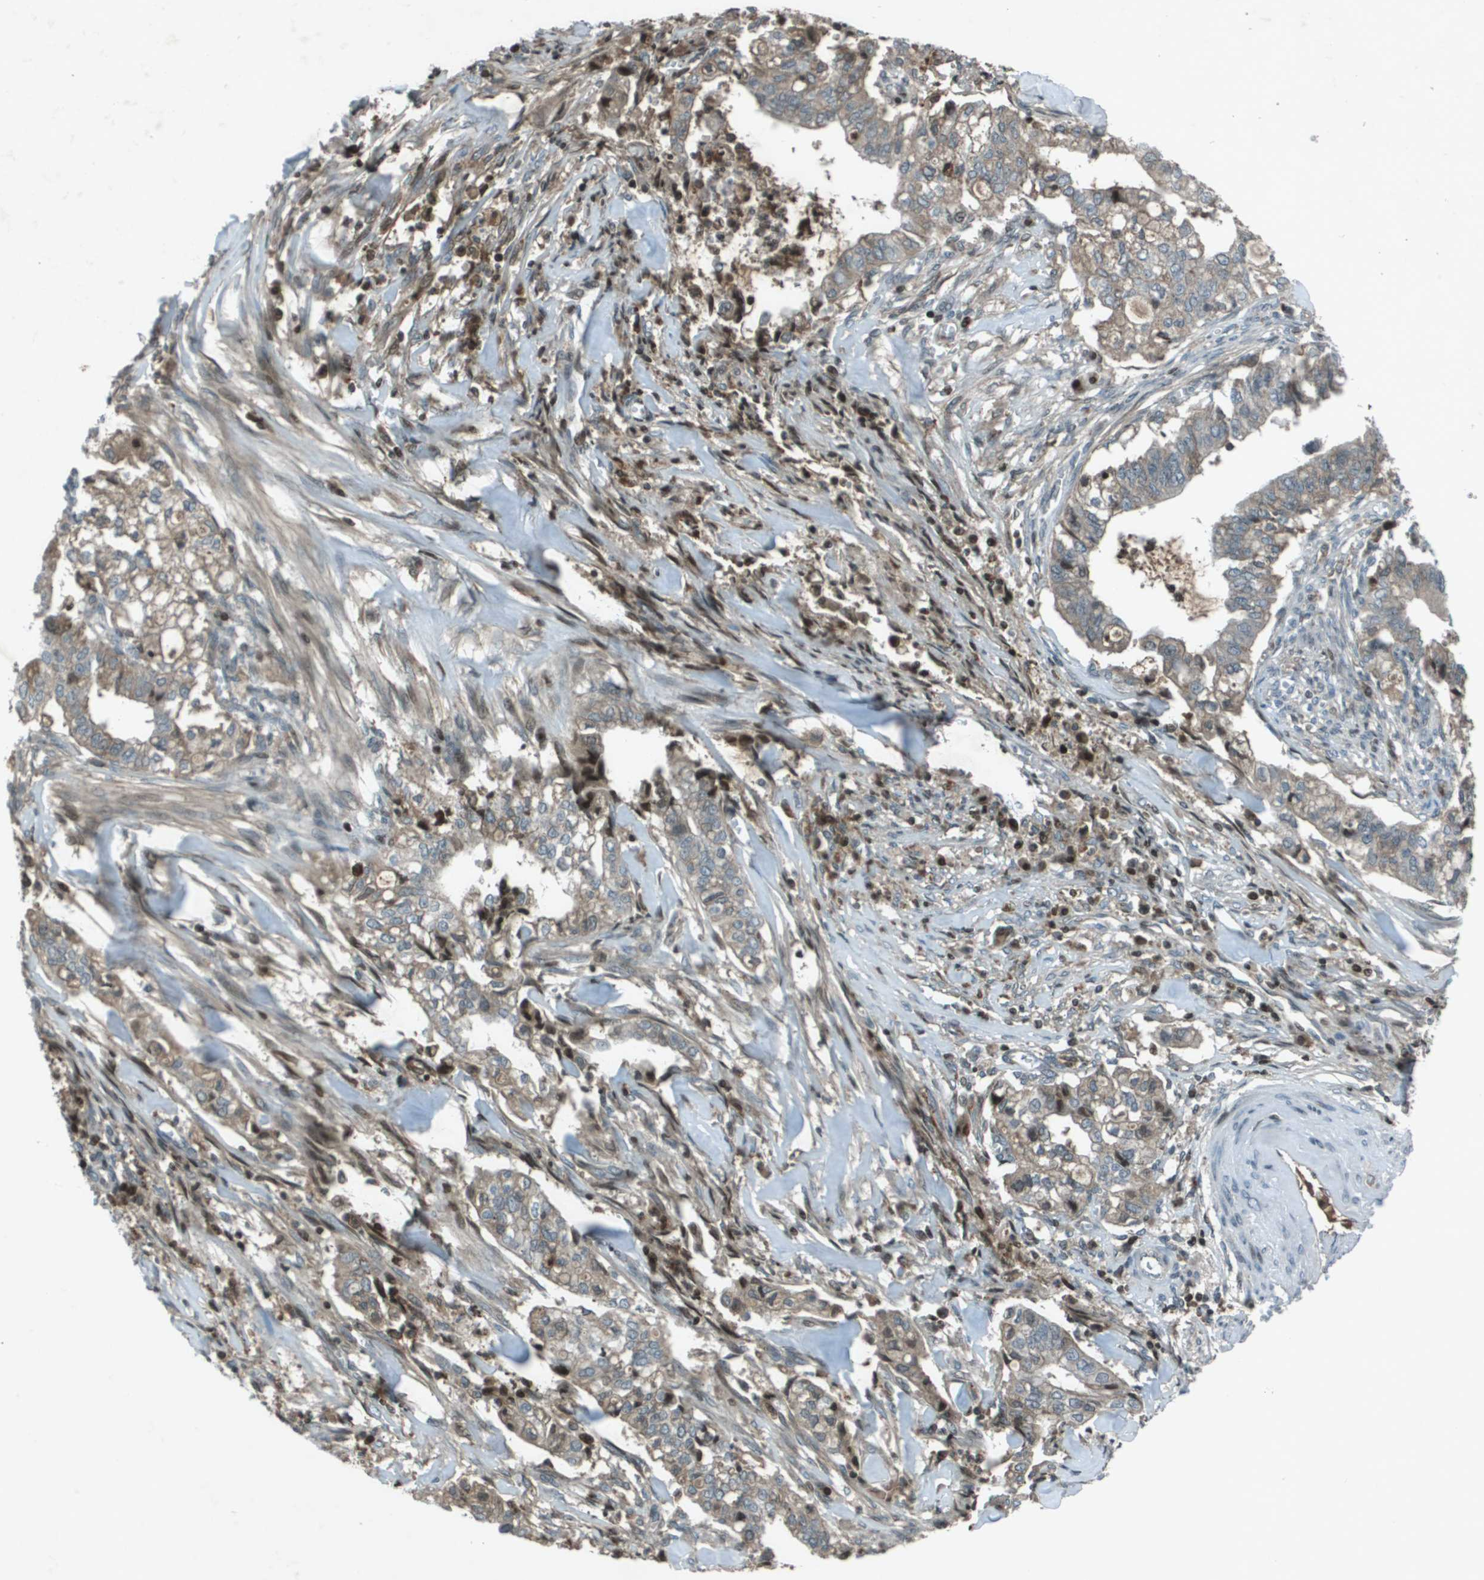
{"staining": {"intensity": "weak", "quantity": "<25%", "location": "cytoplasmic/membranous"}, "tissue": "cervical cancer", "cell_type": "Tumor cells", "image_type": "cancer", "snomed": [{"axis": "morphology", "description": "Adenocarcinoma, NOS"}, {"axis": "topography", "description": "Cervix"}], "caption": "Immunohistochemistry histopathology image of human cervical cancer (adenocarcinoma) stained for a protein (brown), which reveals no expression in tumor cells.", "gene": "CXCL12", "patient": {"sex": "female", "age": 44}}